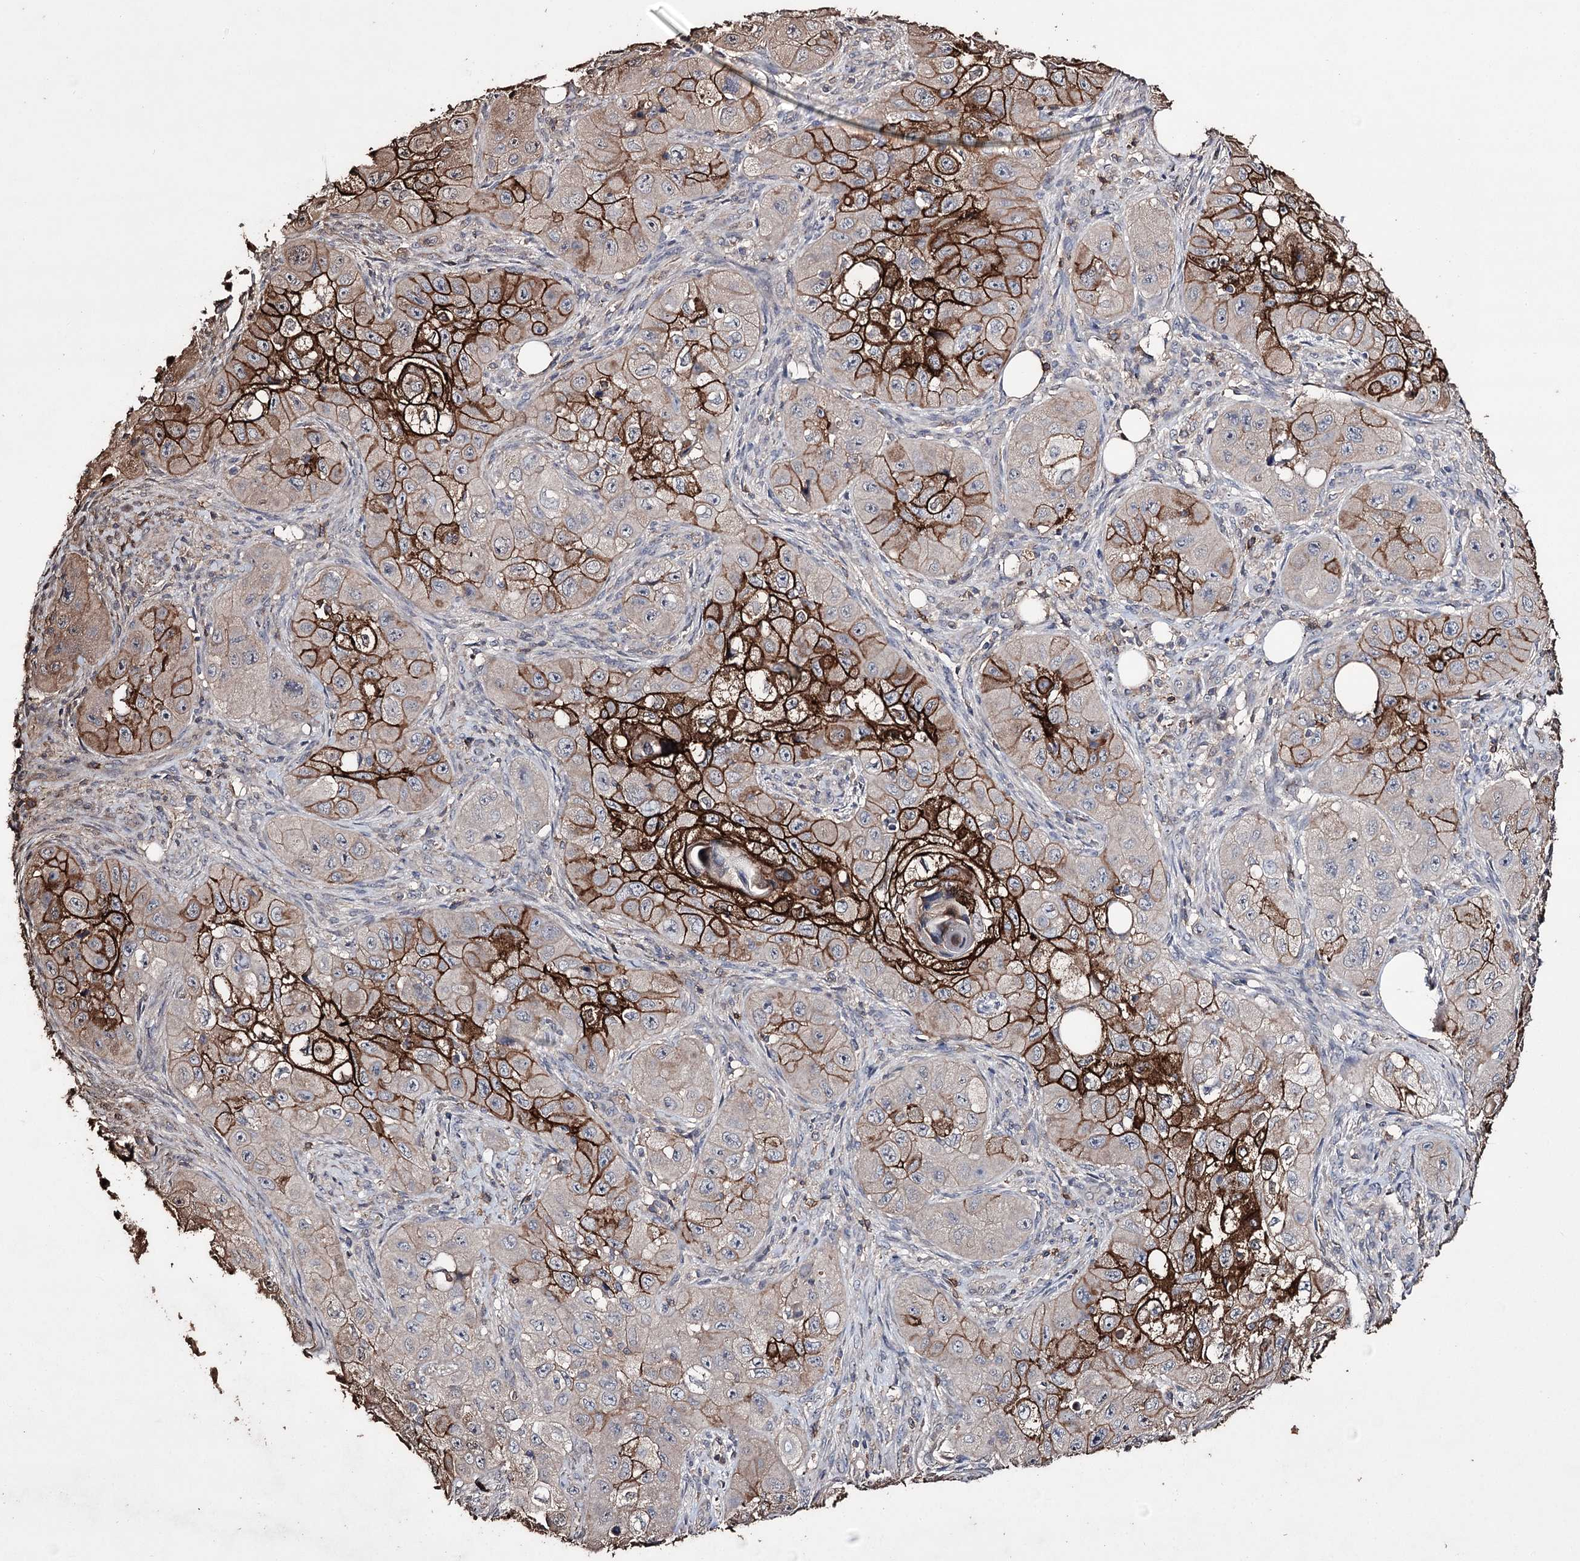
{"staining": {"intensity": "strong", "quantity": "<25%", "location": "cytoplasmic/membranous"}, "tissue": "skin cancer", "cell_type": "Tumor cells", "image_type": "cancer", "snomed": [{"axis": "morphology", "description": "Squamous cell carcinoma, NOS"}, {"axis": "topography", "description": "Skin"}, {"axis": "topography", "description": "Subcutis"}], "caption": "Immunohistochemical staining of skin cancer demonstrates medium levels of strong cytoplasmic/membranous protein positivity in approximately <25% of tumor cells. Nuclei are stained in blue.", "gene": "ZNF662", "patient": {"sex": "male", "age": 73}}